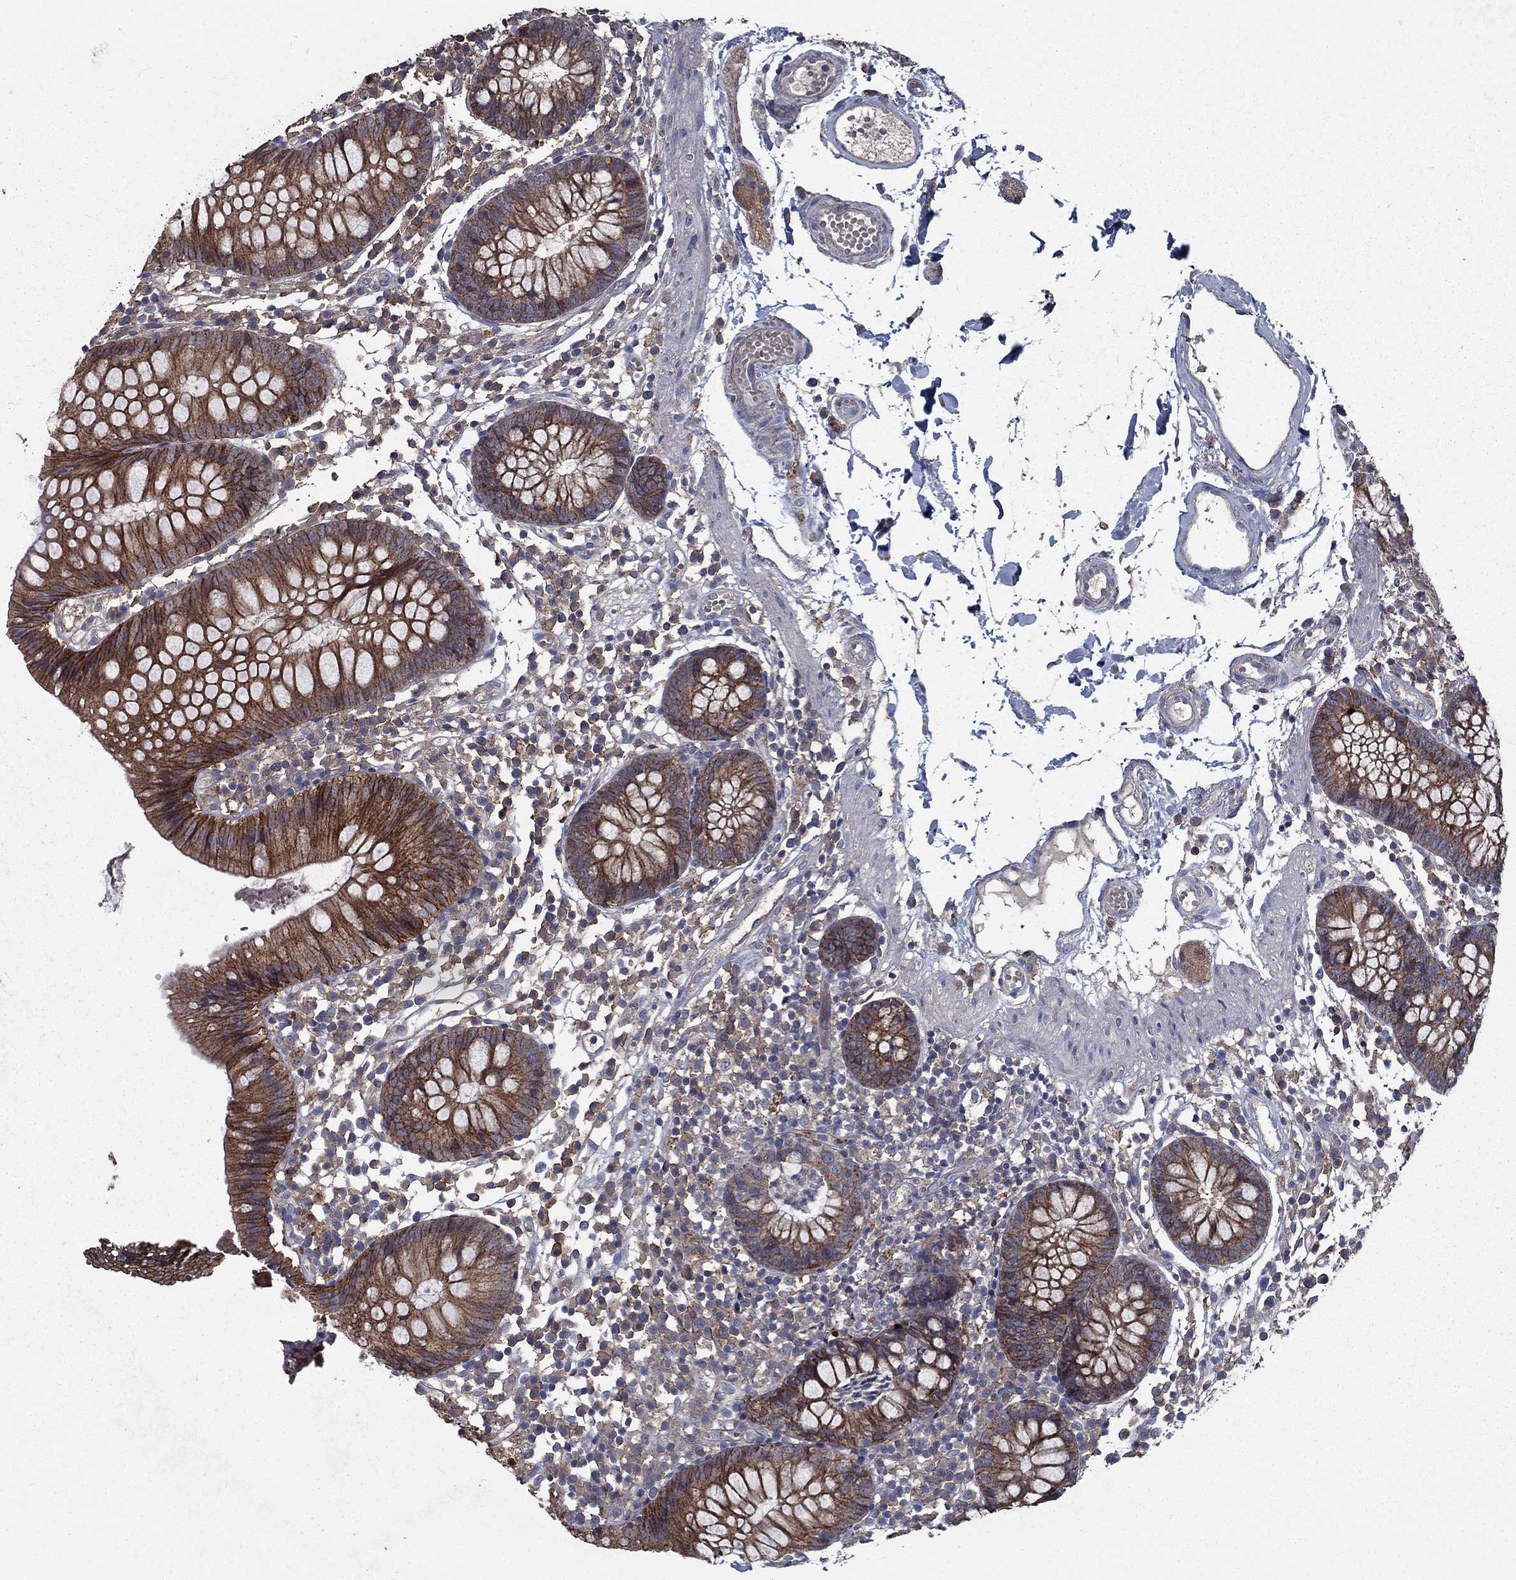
{"staining": {"intensity": "negative", "quantity": "none", "location": "none"}, "tissue": "colon", "cell_type": "Endothelial cells", "image_type": "normal", "snomed": [{"axis": "morphology", "description": "Normal tissue, NOS"}, {"axis": "topography", "description": "Rectum"}], "caption": "Protein analysis of benign colon reveals no significant staining in endothelial cells. The staining is performed using DAB brown chromogen with nuclei counter-stained in using hematoxylin.", "gene": "SLC44A1", "patient": {"sex": "male", "age": 70}}